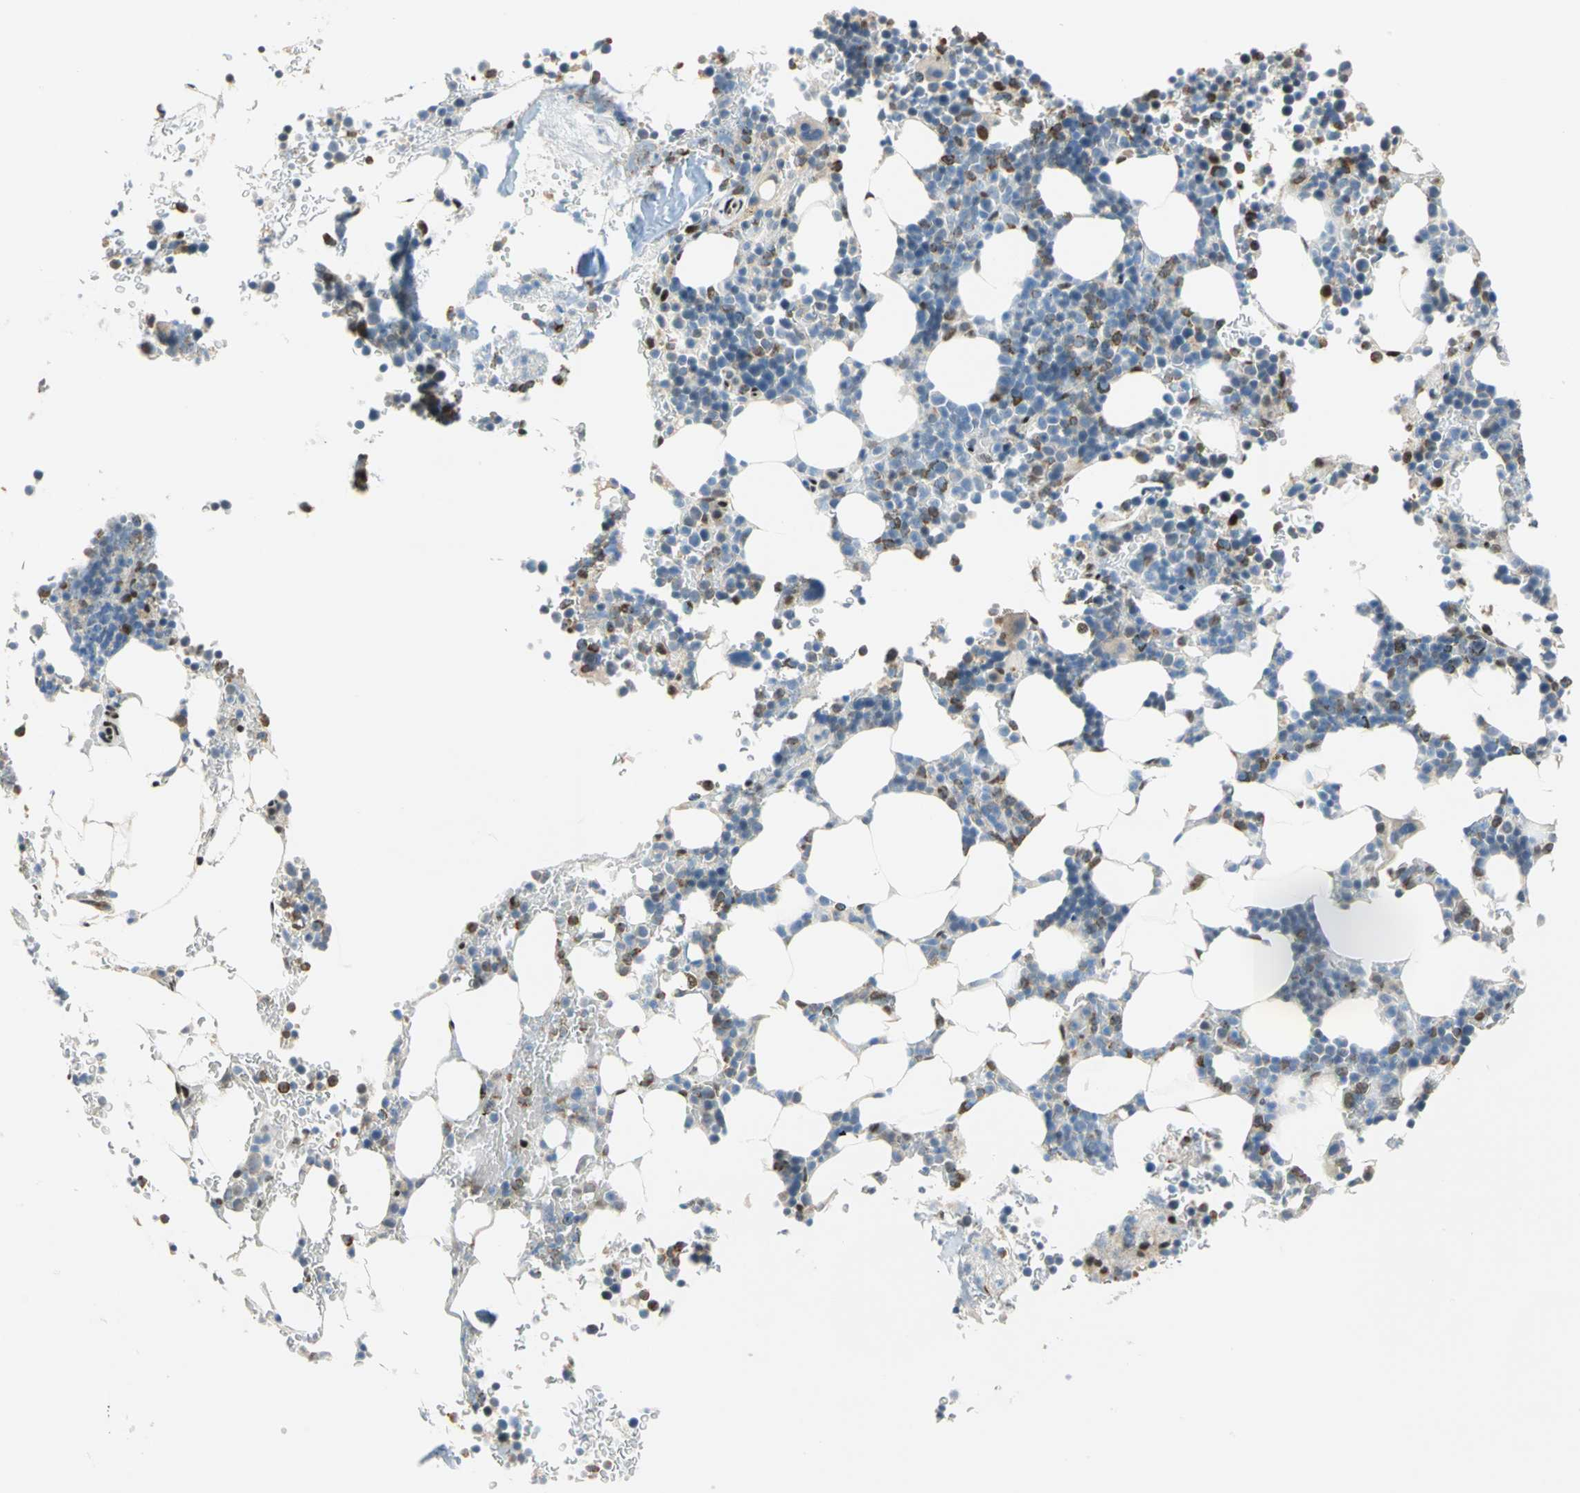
{"staining": {"intensity": "moderate", "quantity": "25%-75%", "location": "cytoplasmic/membranous,nuclear"}, "tissue": "bone marrow", "cell_type": "Hematopoietic cells", "image_type": "normal", "snomed": [{"axis": "morphology", "description": "Normal tissue, NOS"}, {"axis": "topography", "description": "Bone marrow"}], "caption": "Bone marrow stained for a protein reveals moderate cytoplasmic/membranous,nuclear positivity in hematopoietic cells.", "gene": "RBFOX2", "patient": {"sex": "female", "age": 73}}